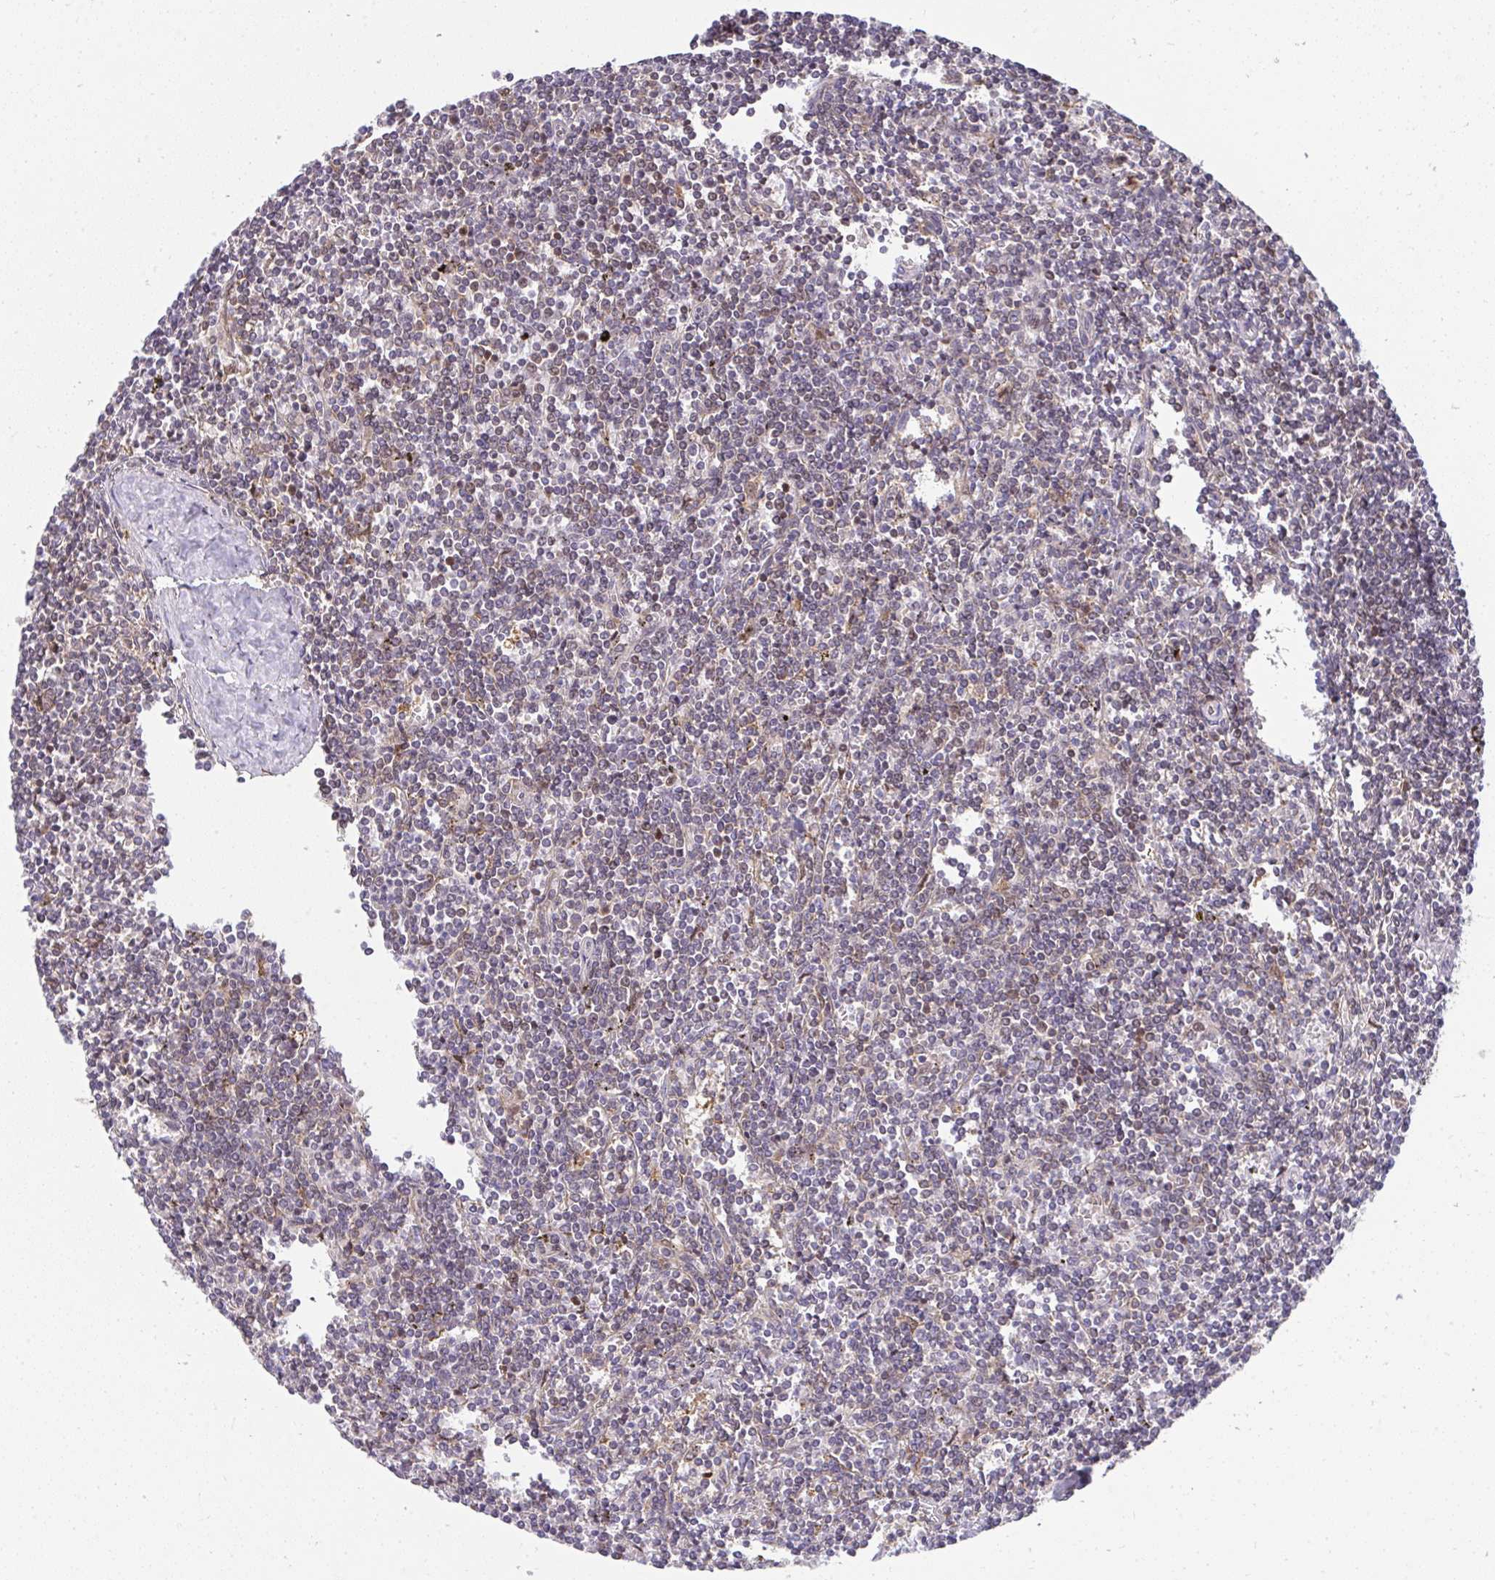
{"staining": {"intensity": "negative", "quantity": "none", "location": "none"}, "tissue": "lymphoma", "cell_type": "Tumor cells", "image_type": "cancer", "snomed": [{"axis": "morphology", "description": "Malignant lymphoma, non-Hodgkin's type, Low grade"}, {"axis": "topography", "description": "Spleen"}], "caption": "High power microscopy histopathology image of an immunohistochemistry (IHC) micrograph of malignant lymphoma, non-Hodgkin's type (low-grade), revealing no significant positivity in tumor cells.", "gene": "RDH14", "patient": {"sex": "male", "age": 78}}